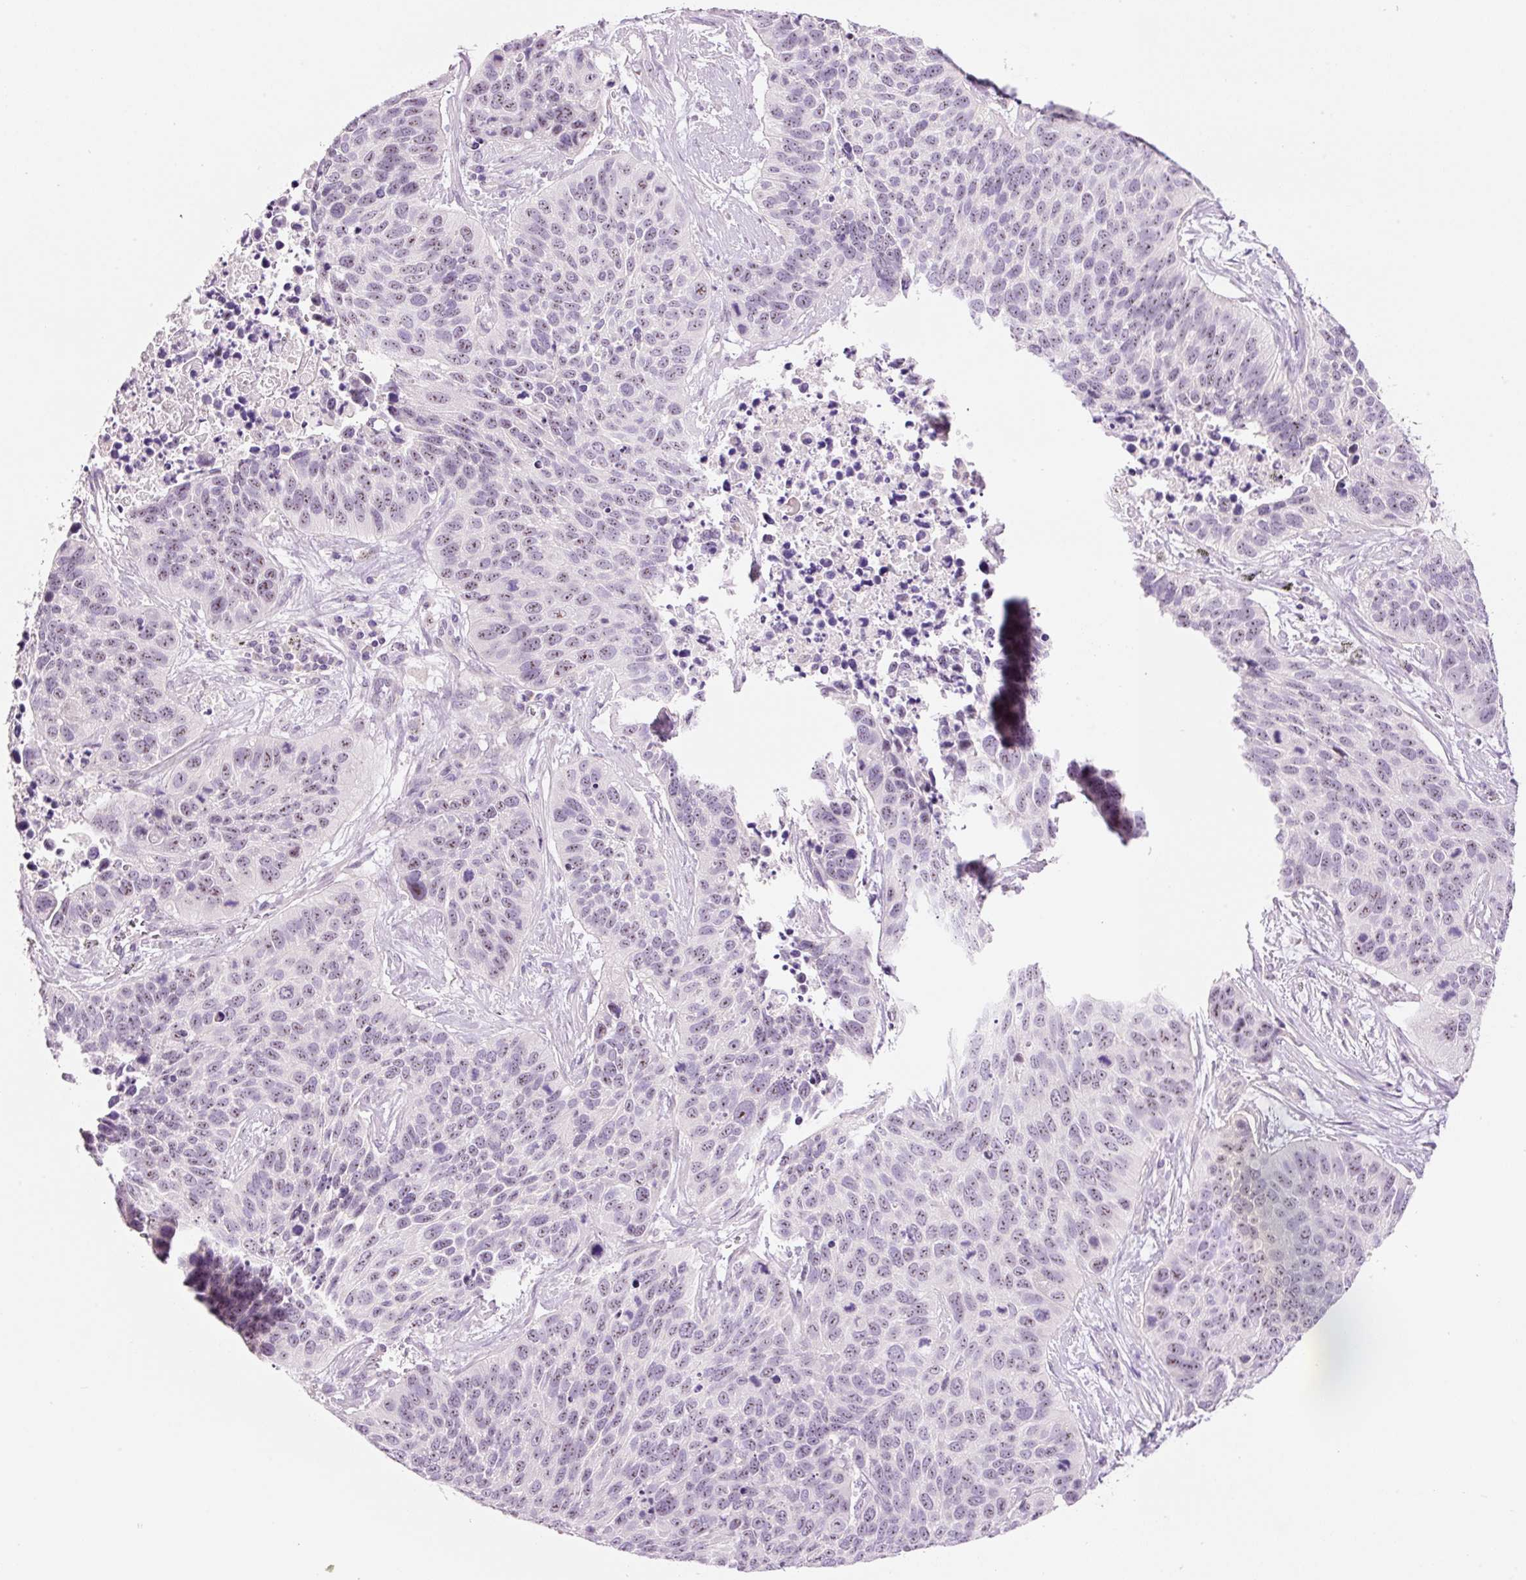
{"staining": {"intensity": "moderate", "quantity": ">75%", "location": "nuclear"}, "tissue": "lung cancer", "cell_type": "Tumor cells", "image_type": "cancer", "snomed": [{"axis": "morphology", "description": "Squamous cell carcinoma, NOS"}, {"axis": "topography", "description": "Lung"}], "caption": "The micrograph exhibits staining of lung cancer, revealing moderate nuclear protein staining (brown color) within tumor cells. (DAB IHC with brightfield microscopy, high magnification).", "gene": "GCG", "patient": {"sex": "male", "age": 62}}